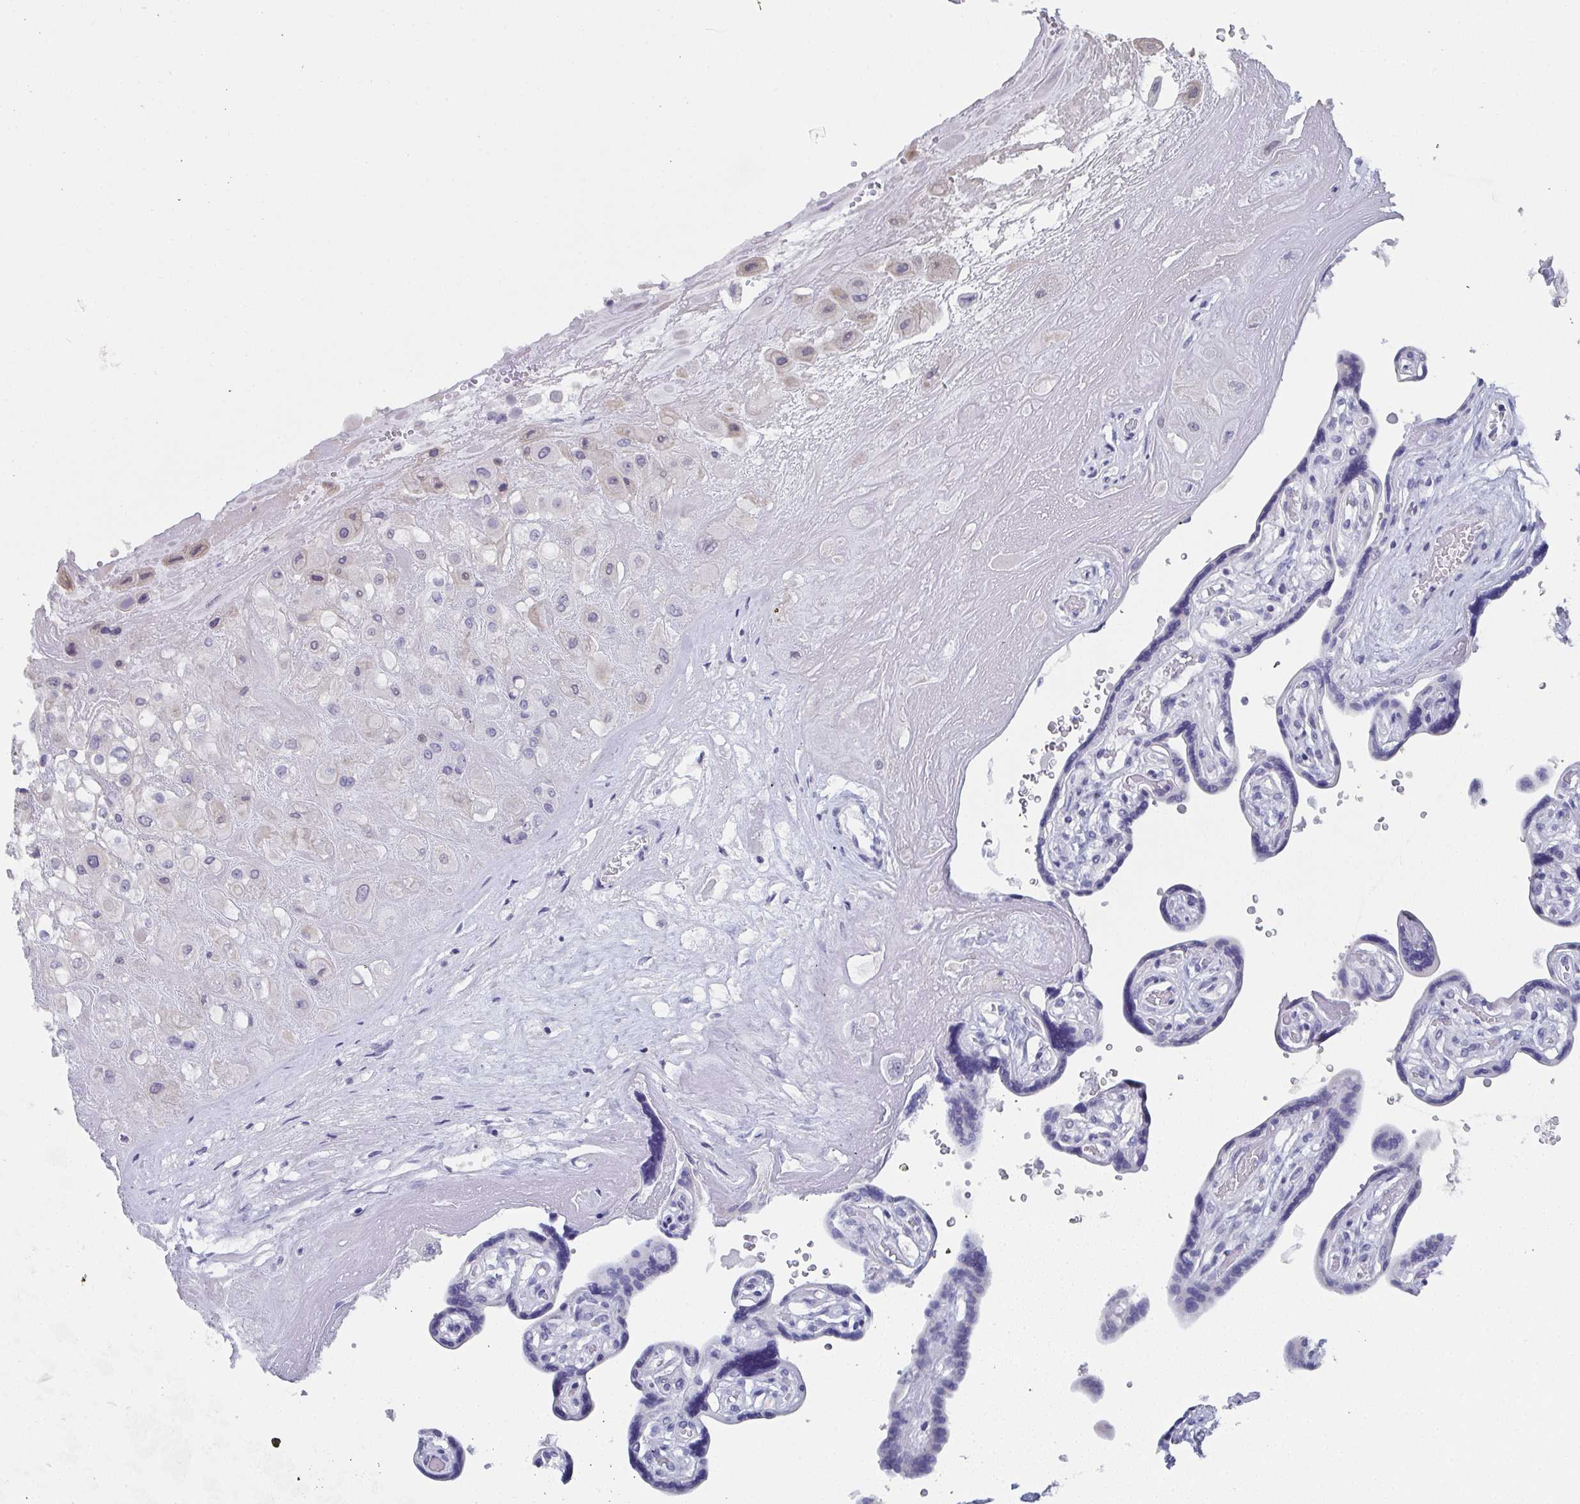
{"staining": {"intensity": "negative", "quantity": "none", "location": "none"}, "tissue": "placenta", "cell_type": "Decidual cells", "image_type": "normal", "snomed": [{"axis": "morphology", "description": "Normal tissue, NOS"}, {"axis": "topography", "description": "Placenta"}], "caption": "Decidual cells show no significant expression in benign placenta. (Stains: DAB IHC with hematoxylin counter stain, Microscopy: brightfield microscopy at high magnification).", "gene": "DYDC2", "patient": {"sex": "female", "age": 32}}